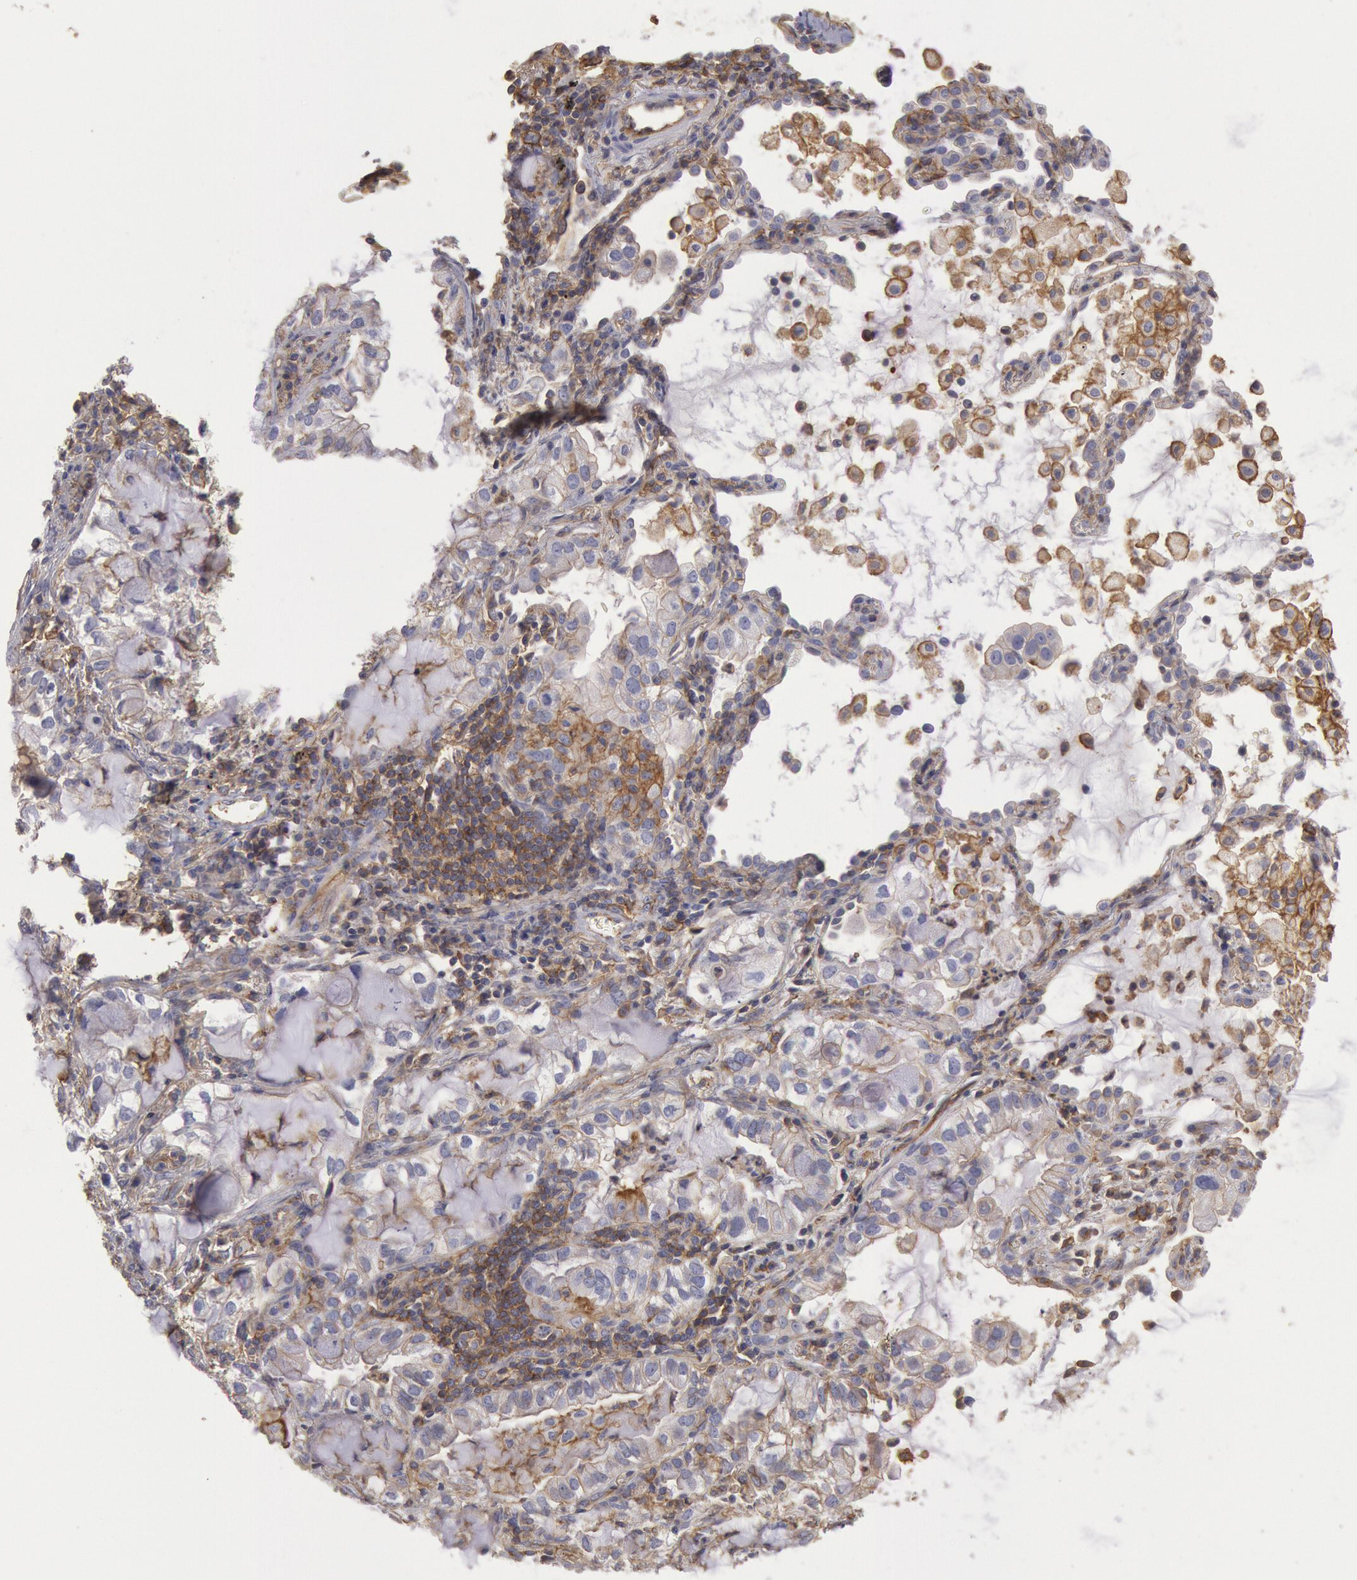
{"staining": {"intensity": "moderate", "quantity": "25%-75%", "location": "cytoplasmic/membranous"}, "tissue": "lung cancer", "cell_type": "Tumor cells", "image_type": "cancer", "snomed": [{"axis": "morphology", "description": "Adenocarcinoma, NOS"}, {"axis": "topography", "description": "Lung"}], "caption": "Protein staining demonstrates moderate cytoplasmic/membranous positivity in about 25%-75% of tumor cells in lung cancer.", "gene": "SNAP23", "patient": {"sex": "female", "age": 50}}